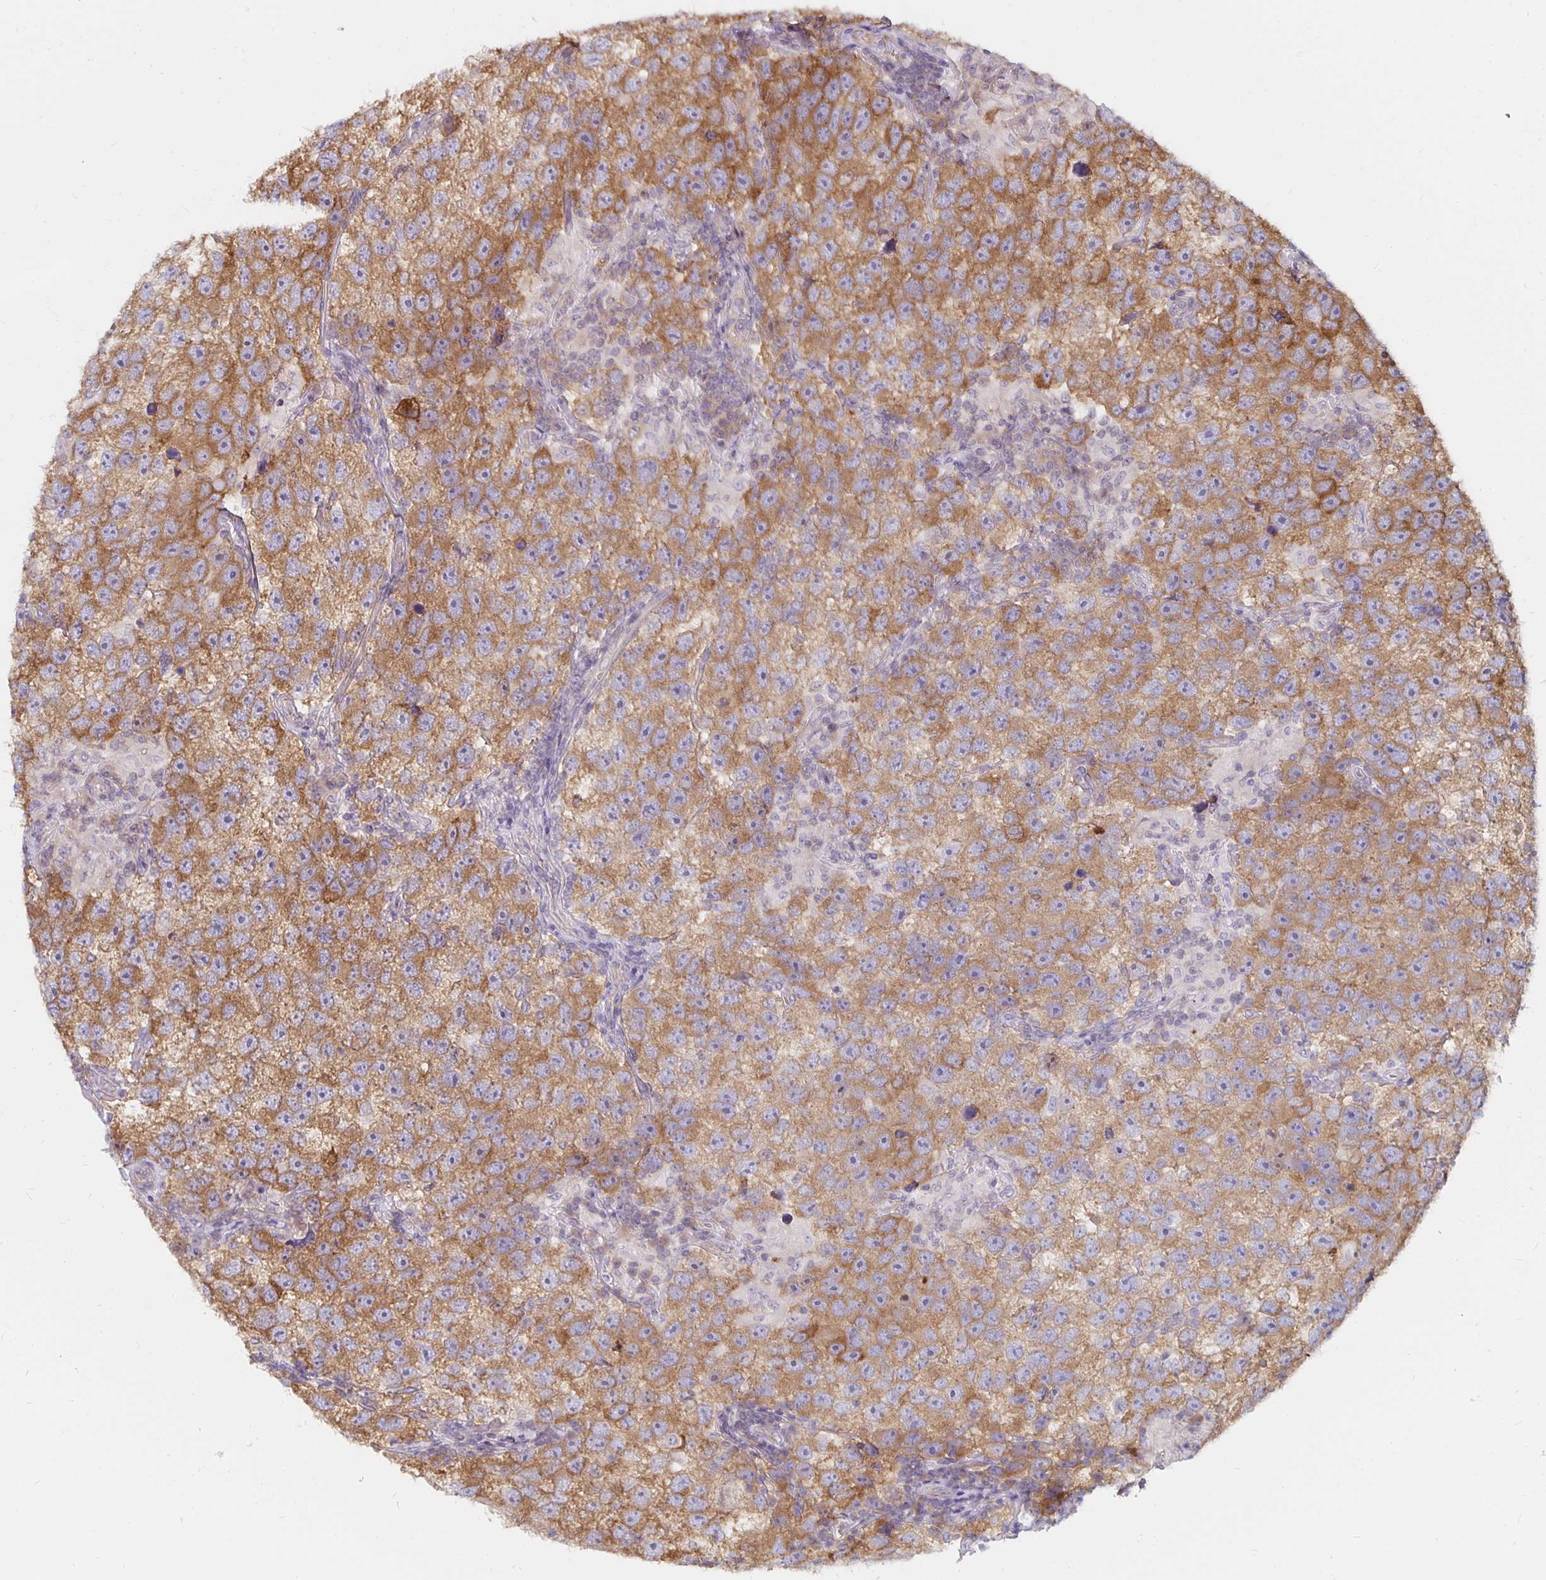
{"staining": {"intensity": "moderate", "quantity": ">75%", "location": "cytoplasmic/membranous"}, "tissue": "testis cancer", "cell_type": "Tumor cells", "image_type": "cancer", "snomed": [{"axis": "morphology", "description": "Seminoma, NOS"}, {"axis": "topography", "description": "Testis"}], "caption": "There is medium levels of moderate cytoplasmic/membranous staining in tumor cells of testis cancer, as demonstrated by immunohistochemical staining (brown color).", "gene": "PDAP1", "patient": {"sex": "male", "age": 26}}